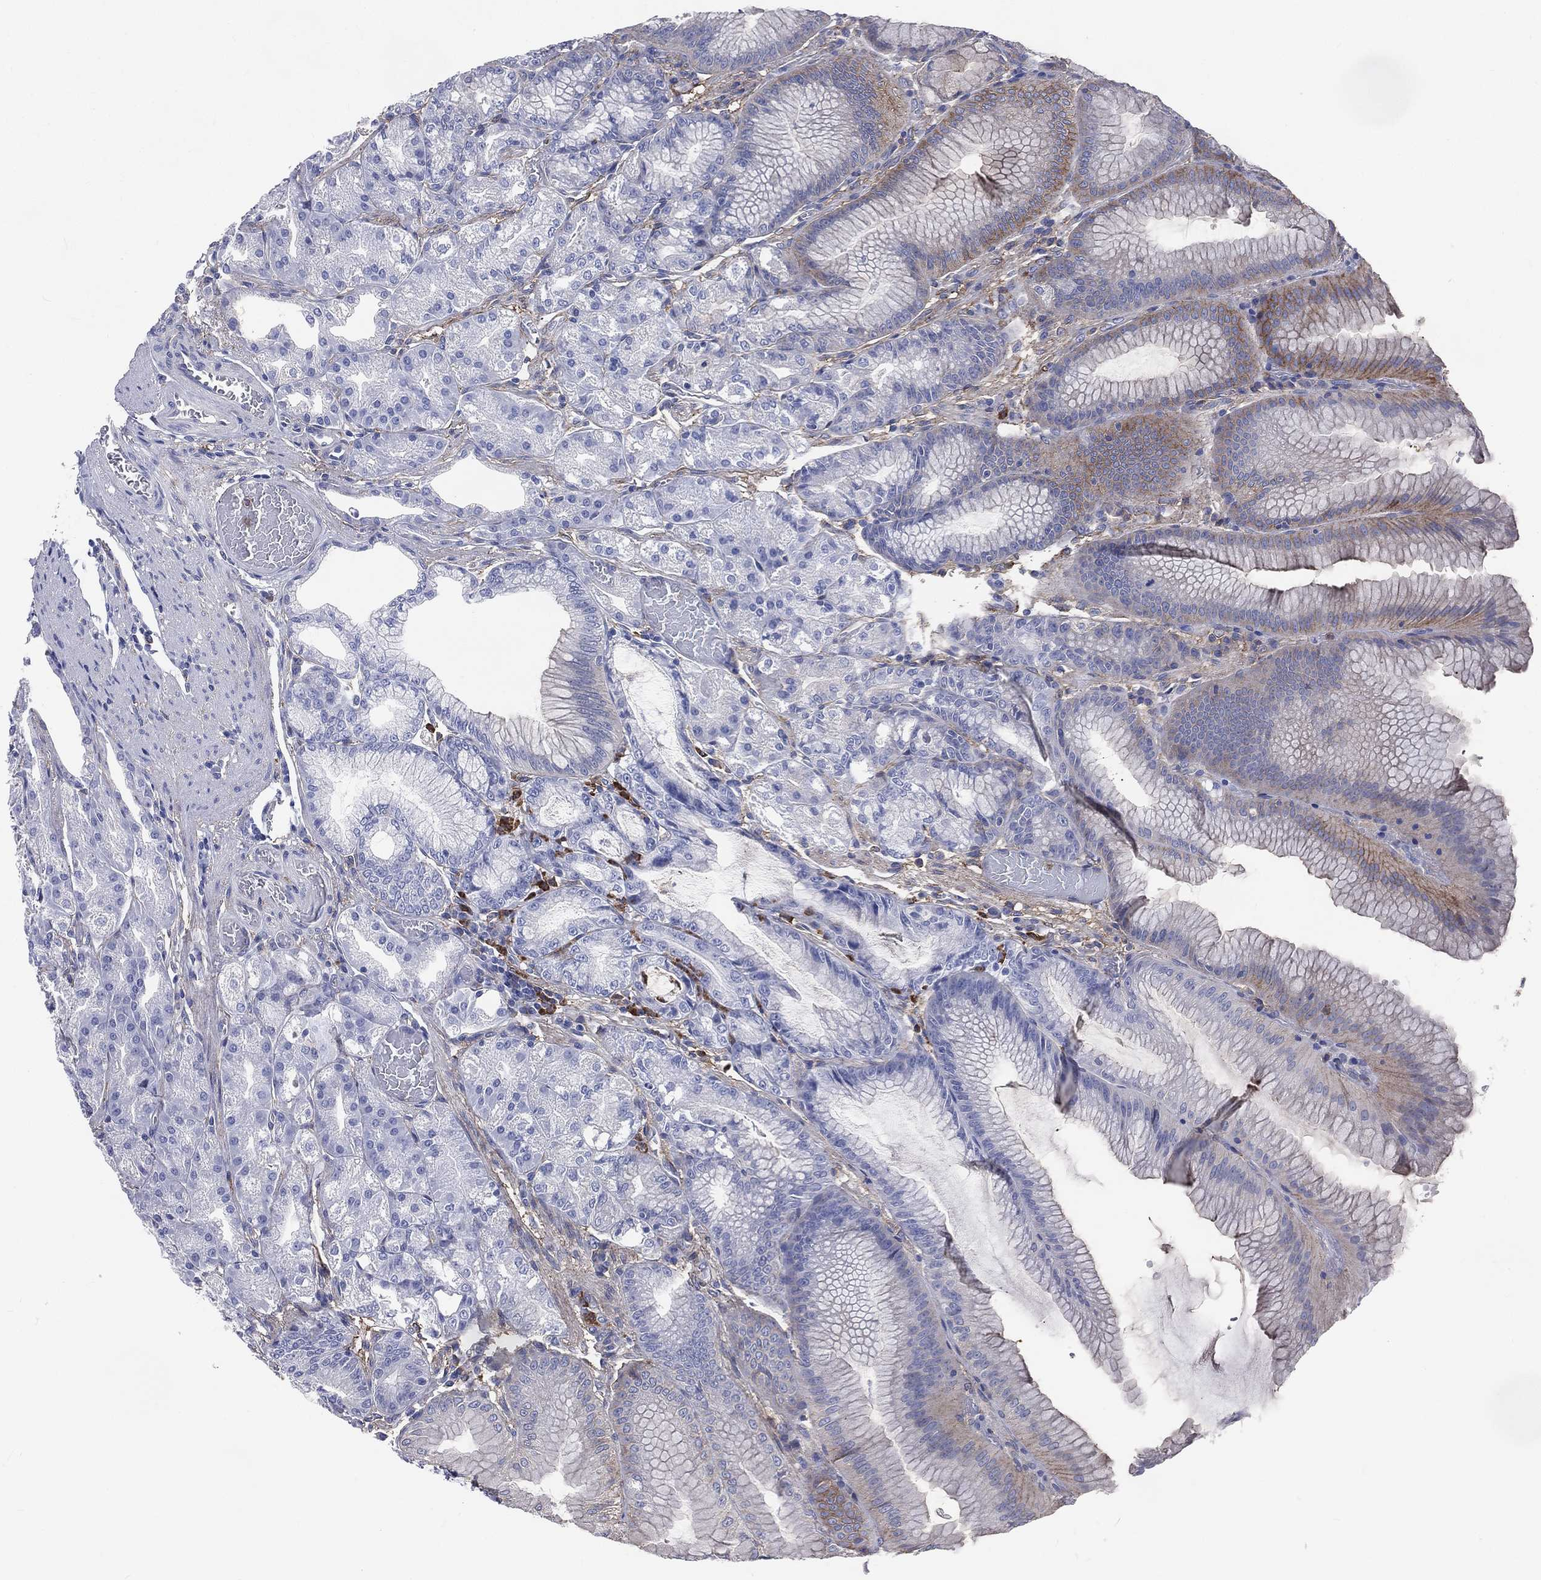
{"staining": {"intensity": "negative", "quantity": "none", "location": "none"}, "tissue": "stomach", "cell_type": "Glandular cells", "image_type": "normal", "snomed": [{"axis": "morphology", "description": "Normal tissue, NOS"}, {"axis": "topography", "description": "Stomach"}], "caption": "This is a micrograph of immunohistochemistry staining of benign stomach, which shows no positivity in glandular cells. (Brightfield microscopy of DAB (3,3'-diaminobenzidine) immunohistochemistry (IHC) at high magnification).", "gene": "BASP1", "patient": {"sex": "male", "age": 71}}